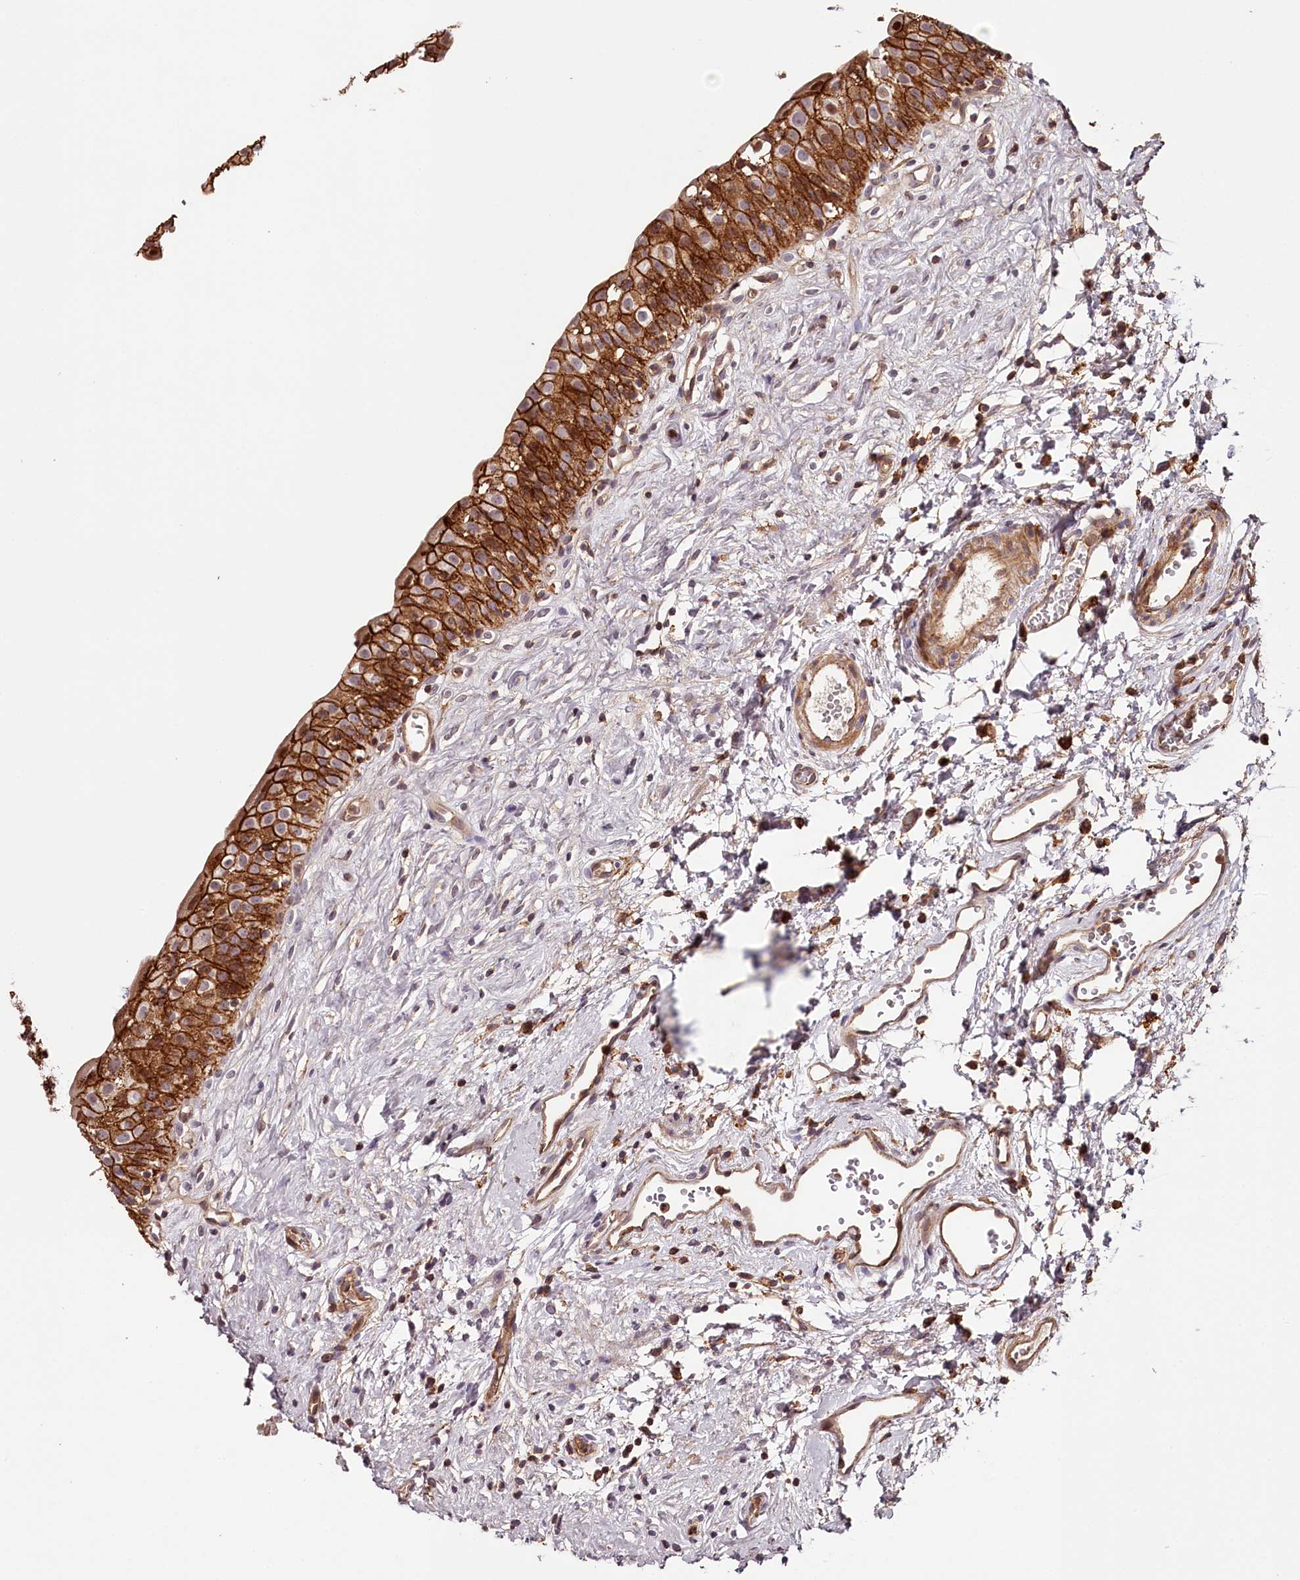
{"staining": {"intensity": "strong", "quantity": ">75%", "location": "cytoplasmic/membranous,nuclear"}, "tissue": "urinary bladder", "cell_type": "Urothelial cells", "image_type": "normal", "snomed": [{"axis": "morphology", "description": "Normal tissue, NOS"}, {"axis": "topography", "description": "Urinary bladder"}], "caption": "DAB (3,3'-diaminobenzidine) immunohistochemical staining of normal human urinary bladder exhibits strong cytoplasmic/membranous,nuclear protein positivity in about >75% of urothelial cells. The protein of interest is stained brown, and the nuclei are stained in blue (DAB IHC with brightfield microscopy, high magnification).", "gene": "KIF14", "patient": {"sex": "male", "age": 51}}